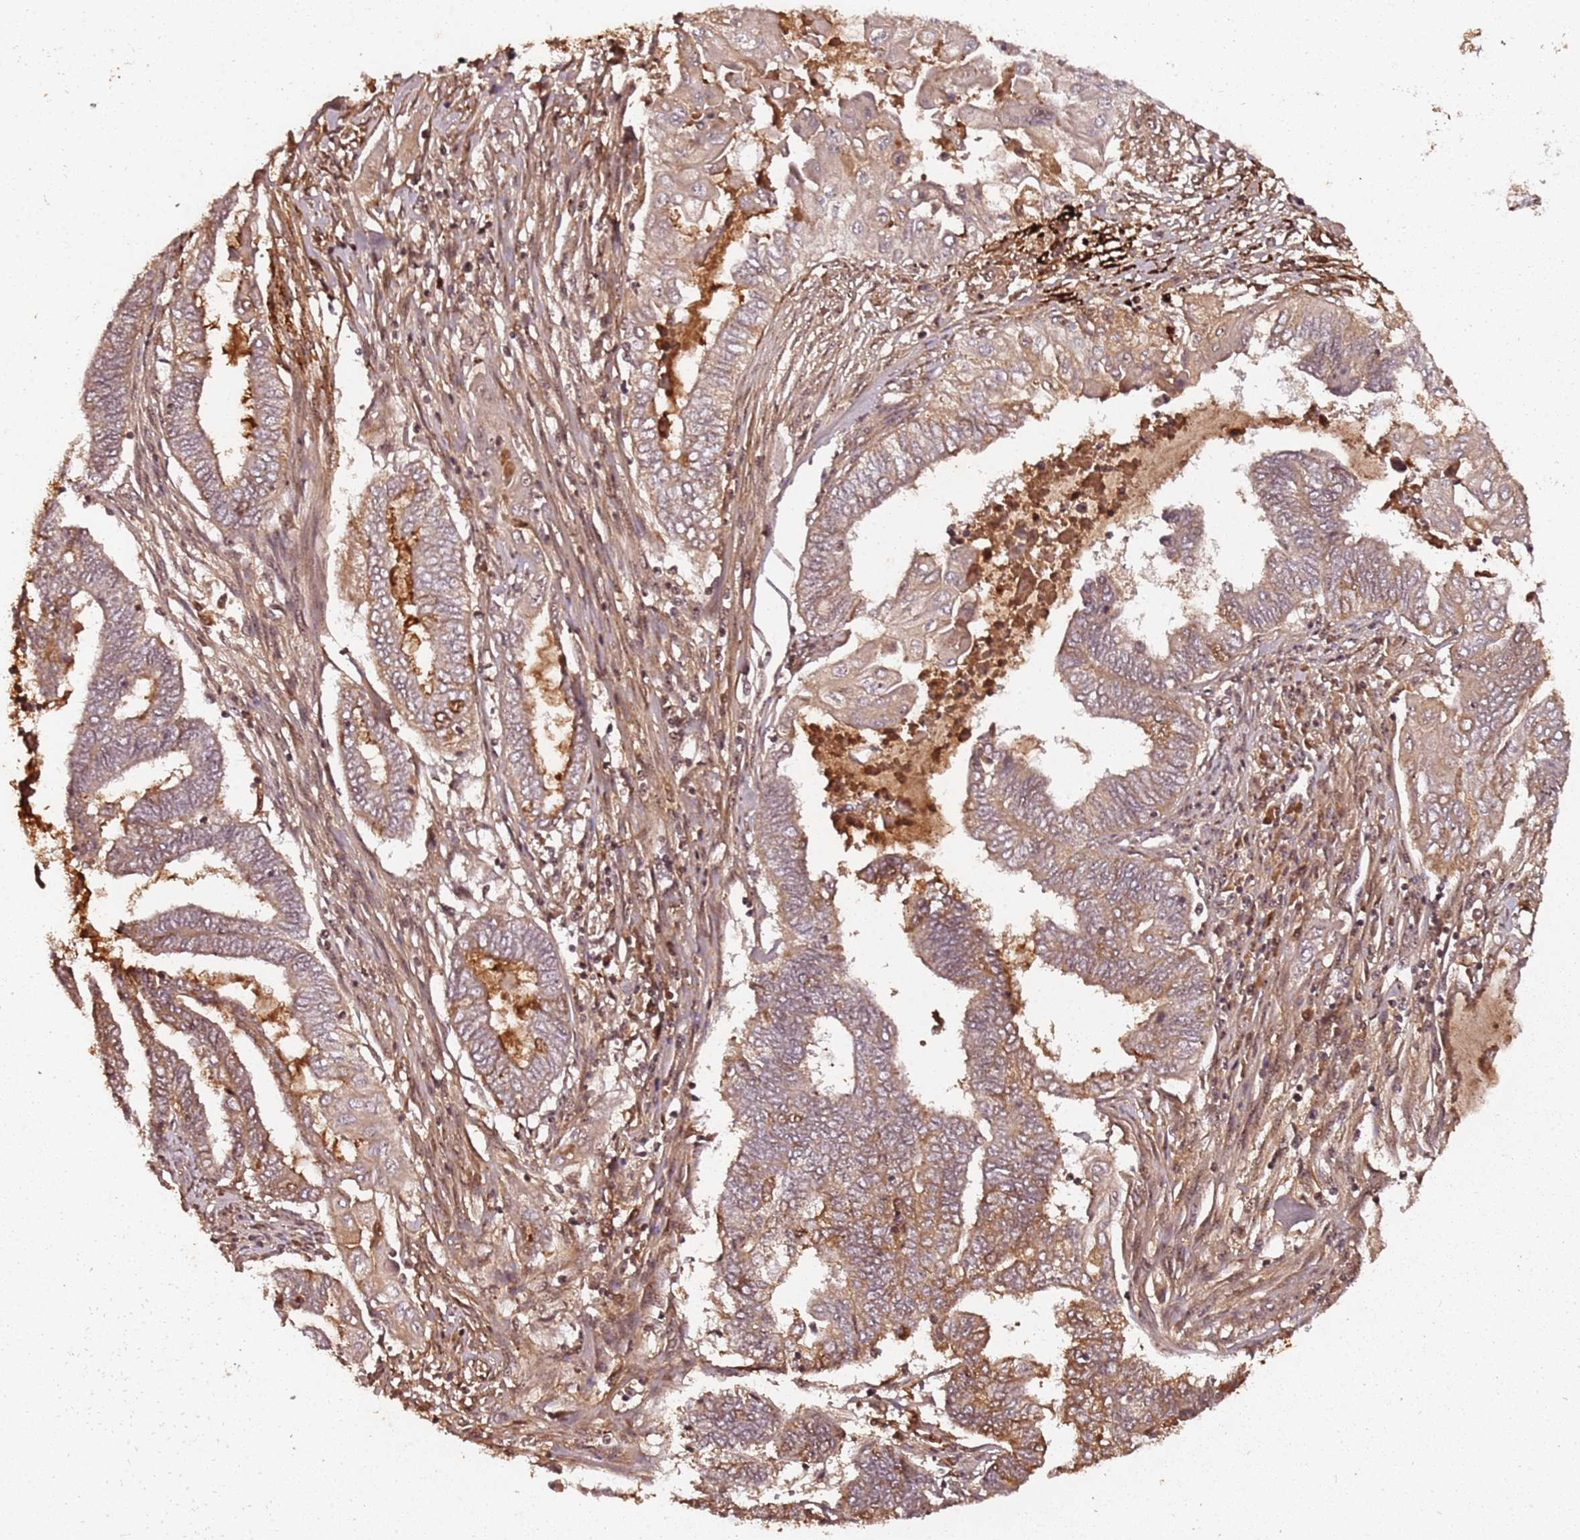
{"staining": {"intensity": "weak", "quantity": "25%-75%", "location": "cytoplasmic/membranous"}, "tissue": "endometrial cancer", "cell_type": "Tumor cells", "image_type": "cancer", "snomed": [{"axis": "morphology", "description": "Adenocarcinoma, NOS"}, {"axis": "topography", "description": "Uterus"}, {"axis": "topography", "description": "Endometrium"}], "caption": "This is a histology image of immunohistochemistry (IHC) staining of adenocarcinoma (endometrial), which shows weak expression in the cytoplasmic/membranous of tumor cells.", "gene": "COL1A2", "patient": {"sex": "female", "age": 70}}